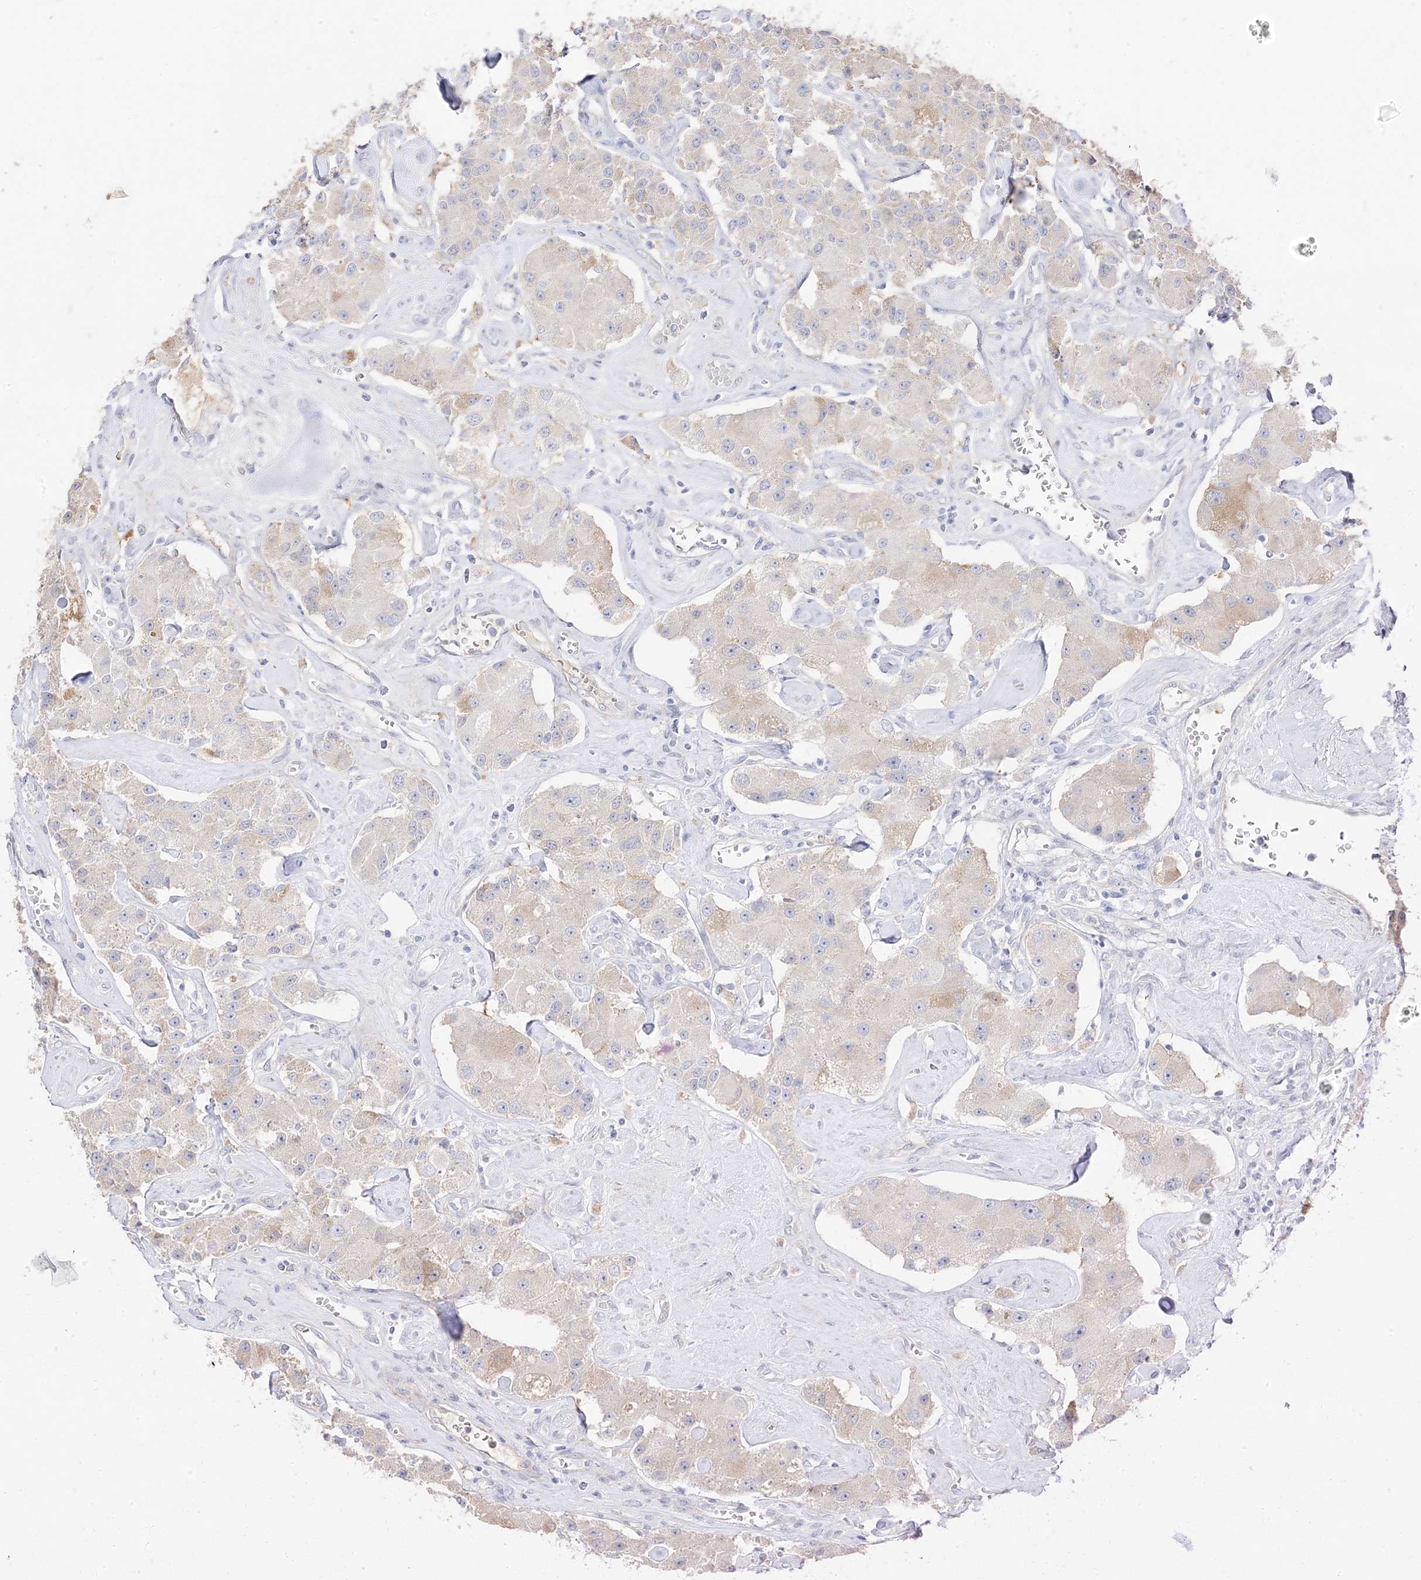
{"staining": {"intensity": "moderate", "quantity": "<25%", "location": "cytoplasmic/membranous"}, "tissue": "carcinoid", "cell_type": "Tumor cells", "image_type": "cancer", "snomed": [{"axis": "morphology", "description": "Carcinoid, malignant, NOS"}, {"axis": "topography", "description": "Pancreas"}], "caption": "An image showing moderate cytoplasmic/membranous staining in approximately <25% of tumor cells in carcinoid, as visualized by brown immunohistochemical staining.", "gene": "TRANK1", "patient": {"sex": "male", "age": 41}}